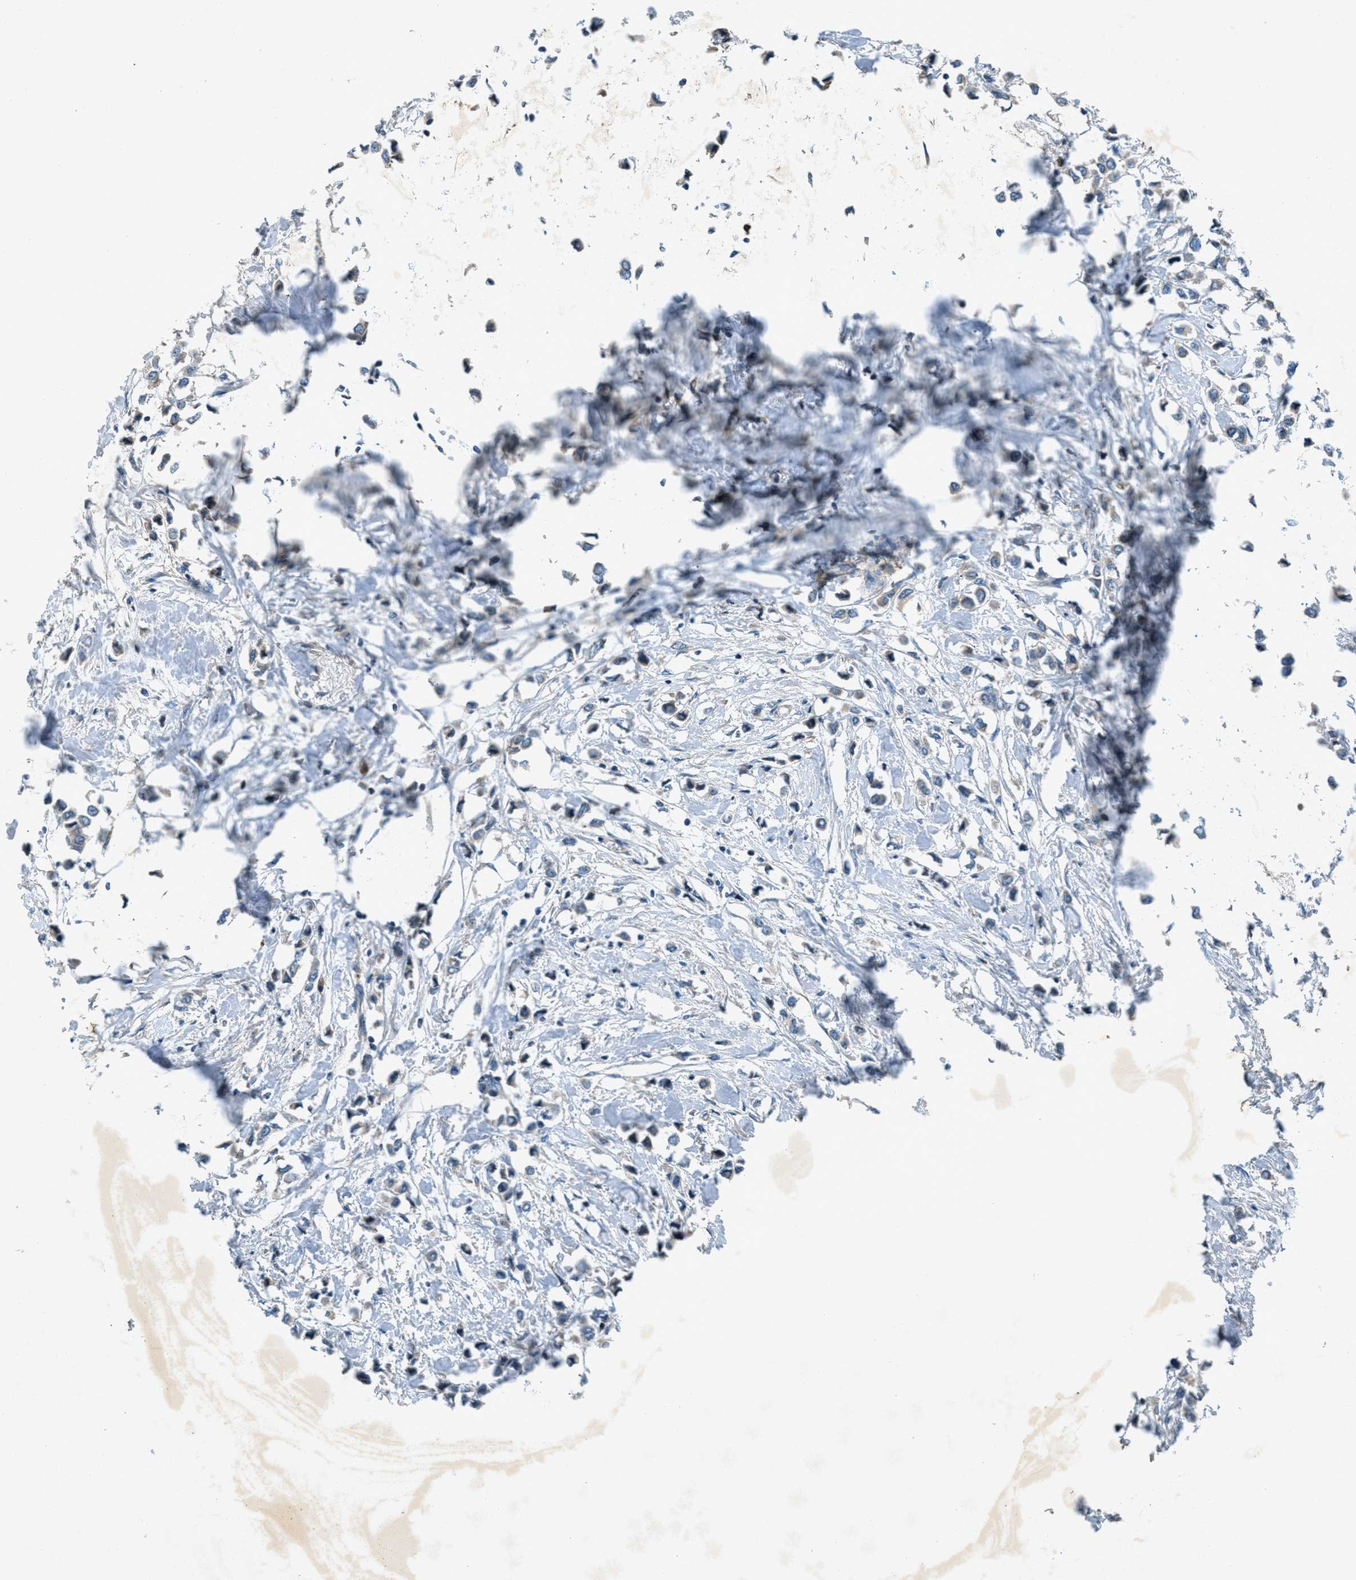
{"staining": {"intensity": "weak", "quantity": "<25%", "location": "cytoplasmic/membranous"}, "tissue": "breast cancer", "cell_type": "Tumor cells", "image_type": "cancer", "snomed": [{"axis": "morphology", "description": "Lobular carcinoma"}, {"axis": "topography", "description": "Breast"}], "caption": "Protein analysis of lobular carcinoma (breast) shows no significant staining in tumor cells. The staining was performed using DAB (3,3'-diaminobenzidine) to visualize the protein expression in brown, while the nuclei were stained in blue with hematoxylin (Magnification: 20x).", "gene": "CLEC2D", "patient": {"sex": "female", "age": 51}}